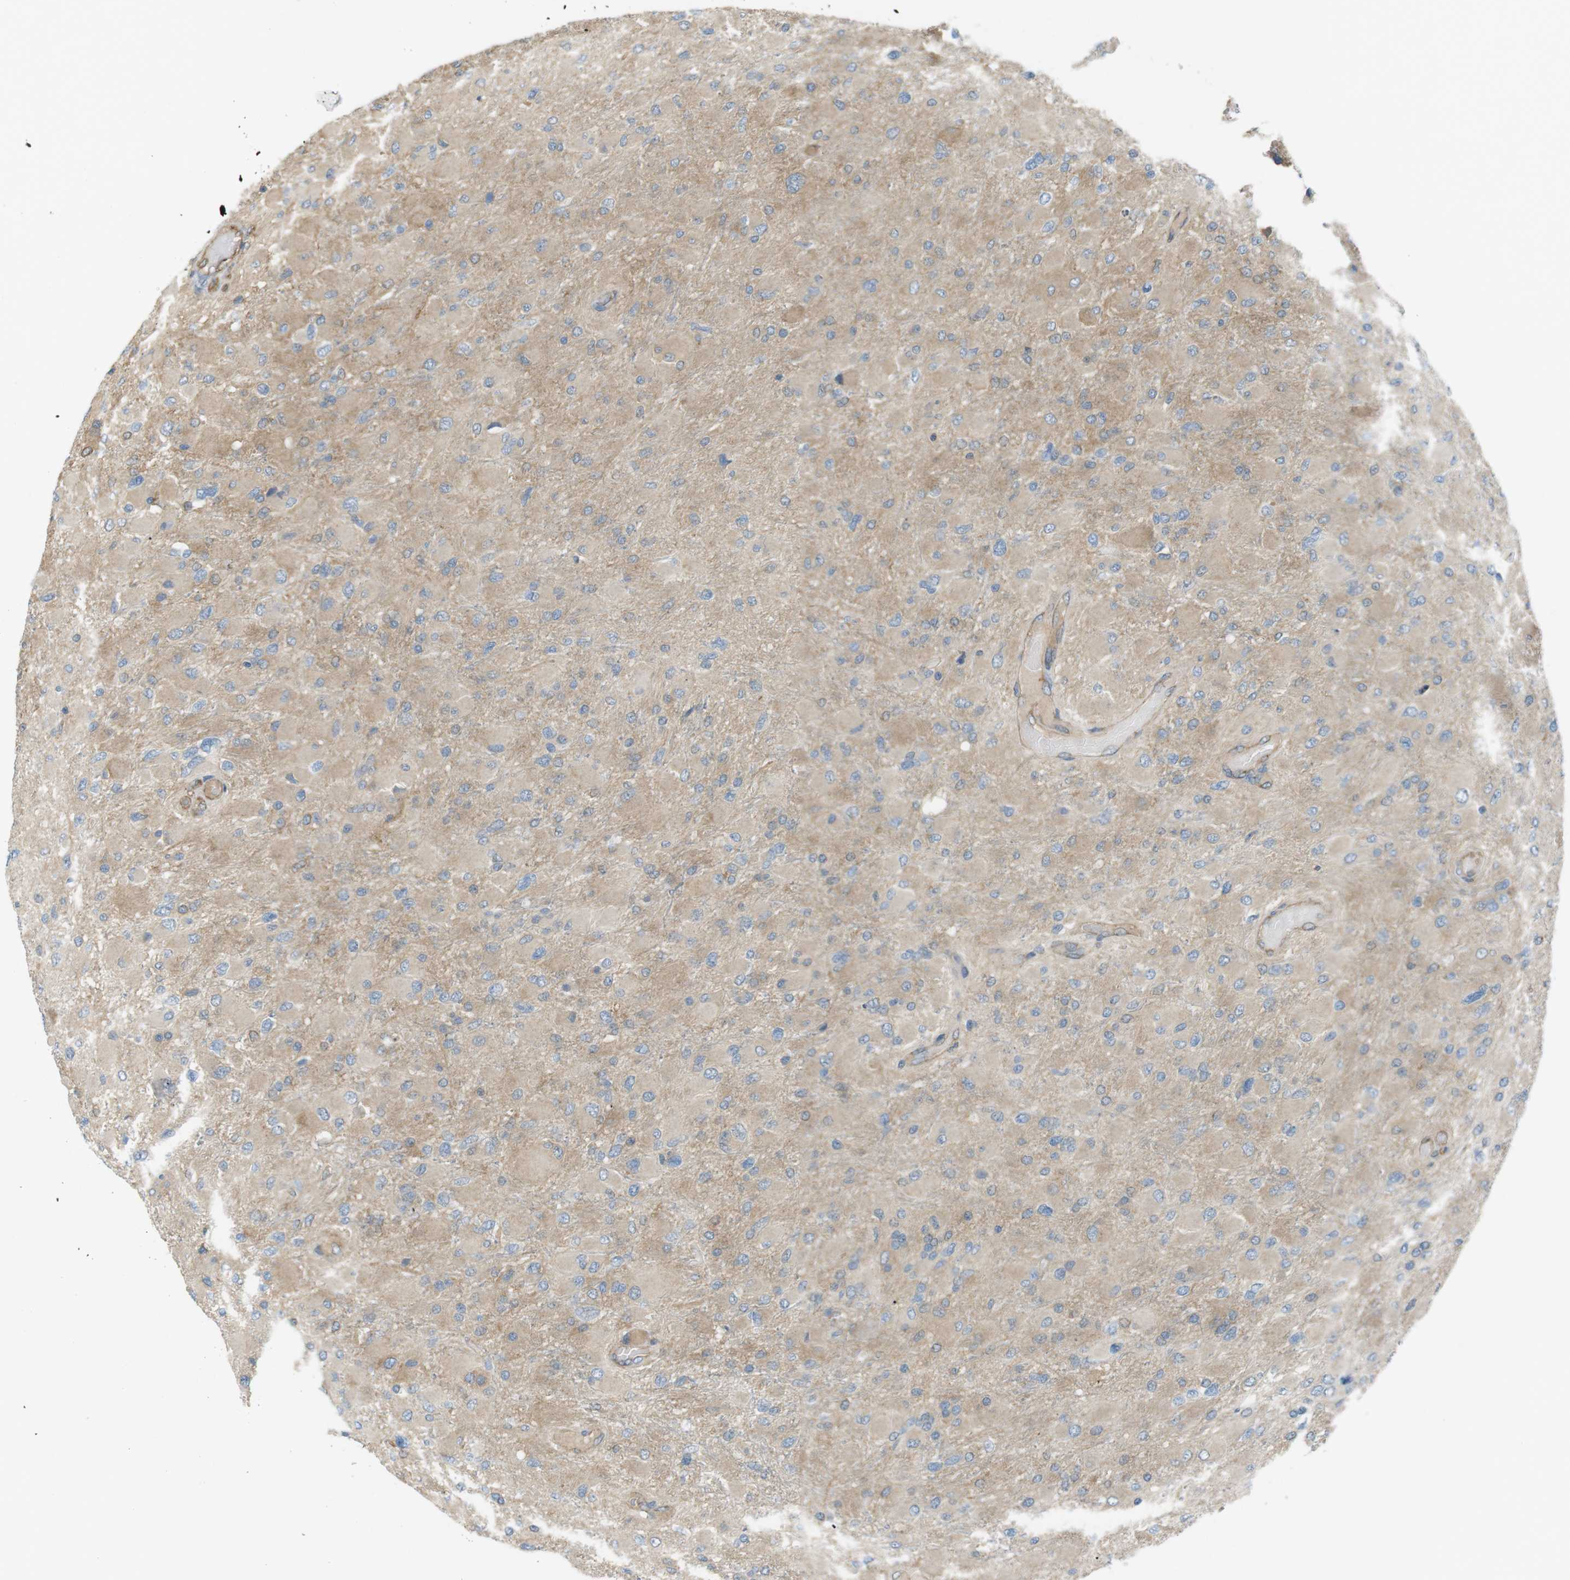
{"staining": {"intensity": "weak", "quantity": "25%-75%", "location": "cytoplasmic/membranous"}, "tissue": "glioma", "cell_type": "Tumor cells", "image_type": "cancer", "snomed": [{"axis": "morphology", "description": "Glioma, malignant, High grade"}, {"axis": "topography", "description": "Cerebral cortex"}], "caption": "A brown stain labels weak cytoplasmic/membranous positivity of a protein in glioma tumor cells.", "gene": "PEPD", "patient": {"sex": "female", "age": 36}}